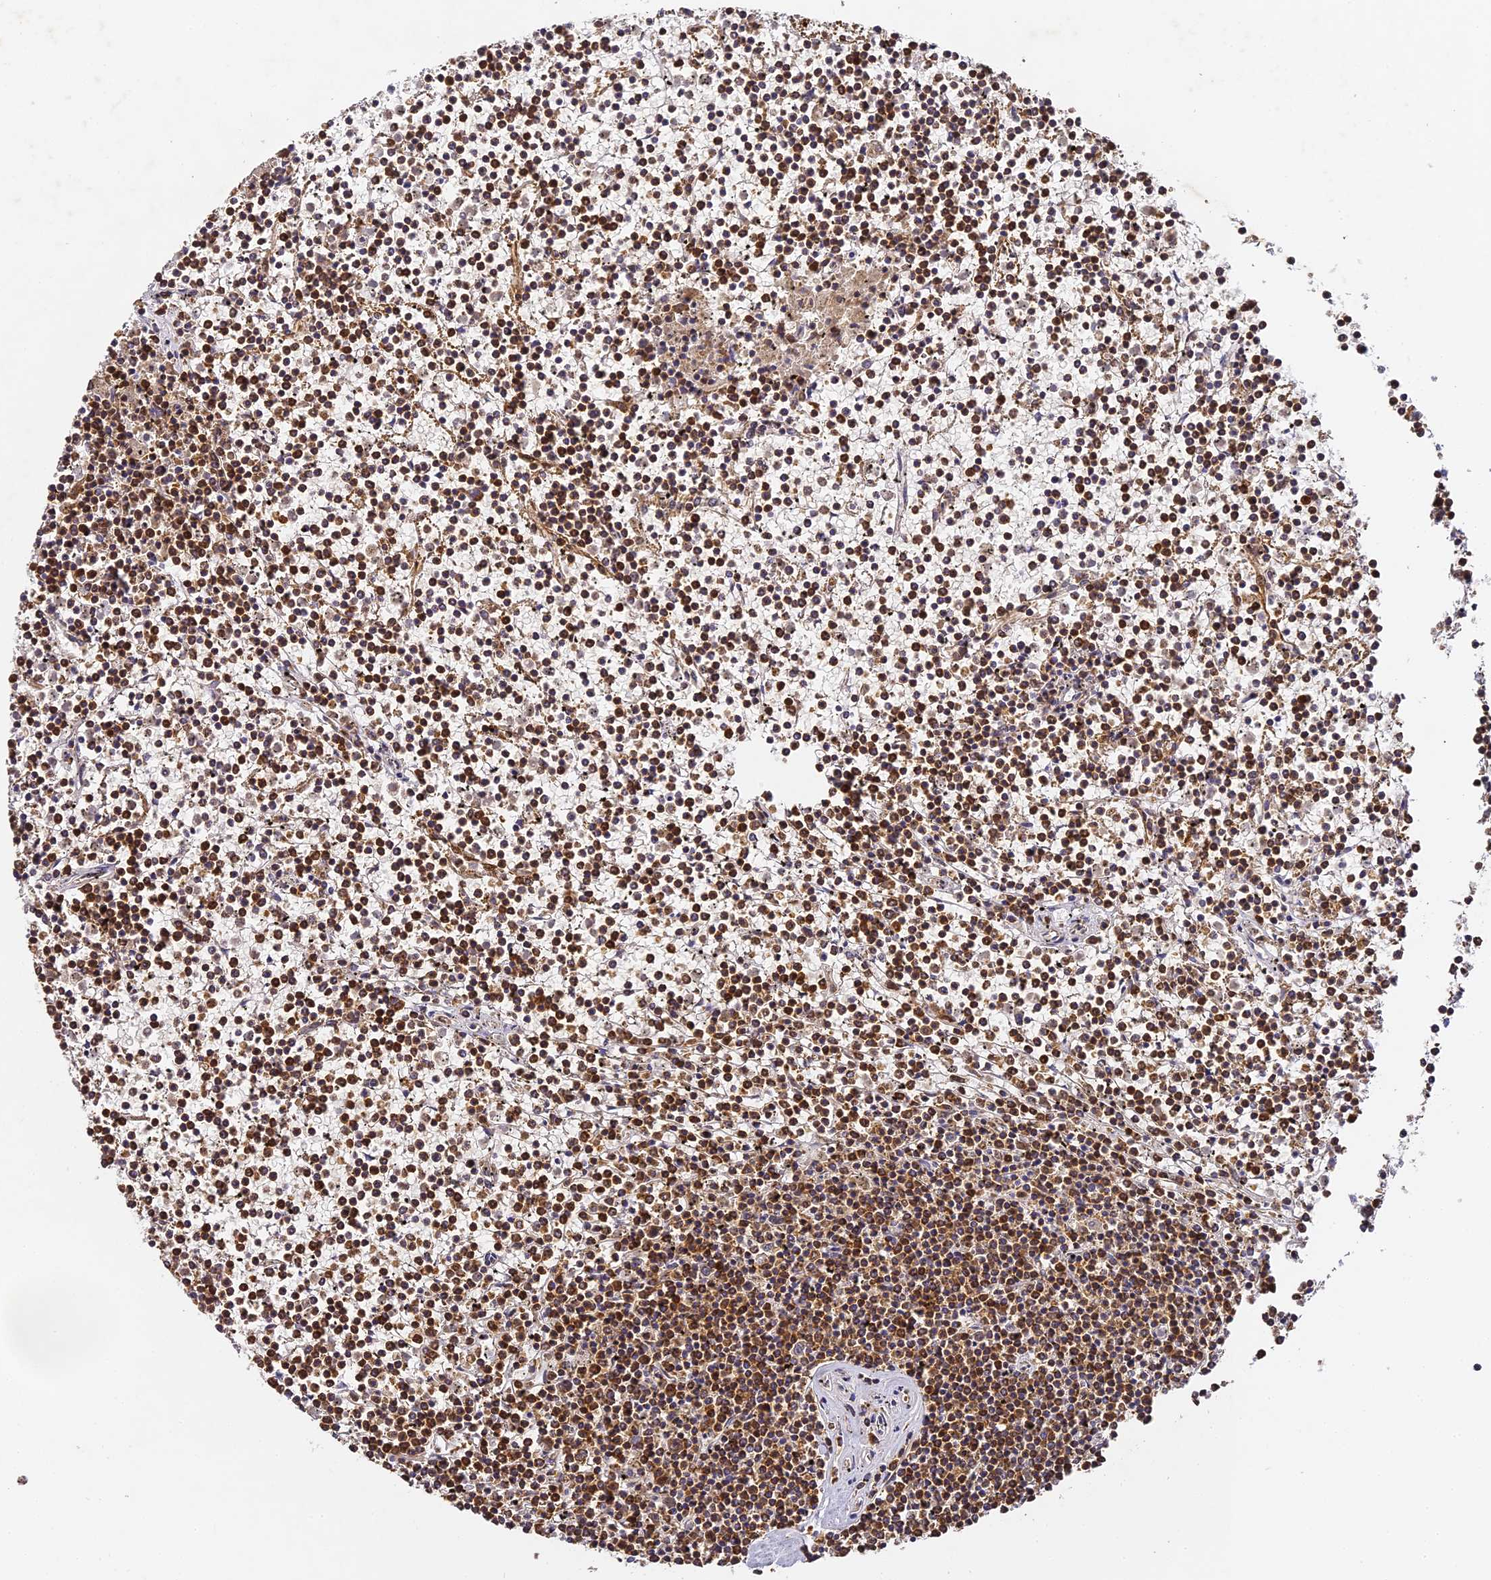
{"staining": {"intensity": "strong", "quantity": ">75%", "location": "cytoplasmic/membranous"}, "tissue": "lymphoma", "cell_type": "Tumor cells", "image_type": "cancer", "snomed": [{"axis": "morphology", "description": "Malignant lymphoma, non-Hodgkin's type, Low grade"}, {"axis": "topography", "description": "Spleen"}], "caption": "Immunohistochemical staining of low-grade malignant lymphoma, non-Hodgkin's type exhibits high levels of strong cytoplasmic/membranous positivity in about >75% of tumor cells.", "gene": "DONSON", "patient": {"sex": "female", "age": 19}}